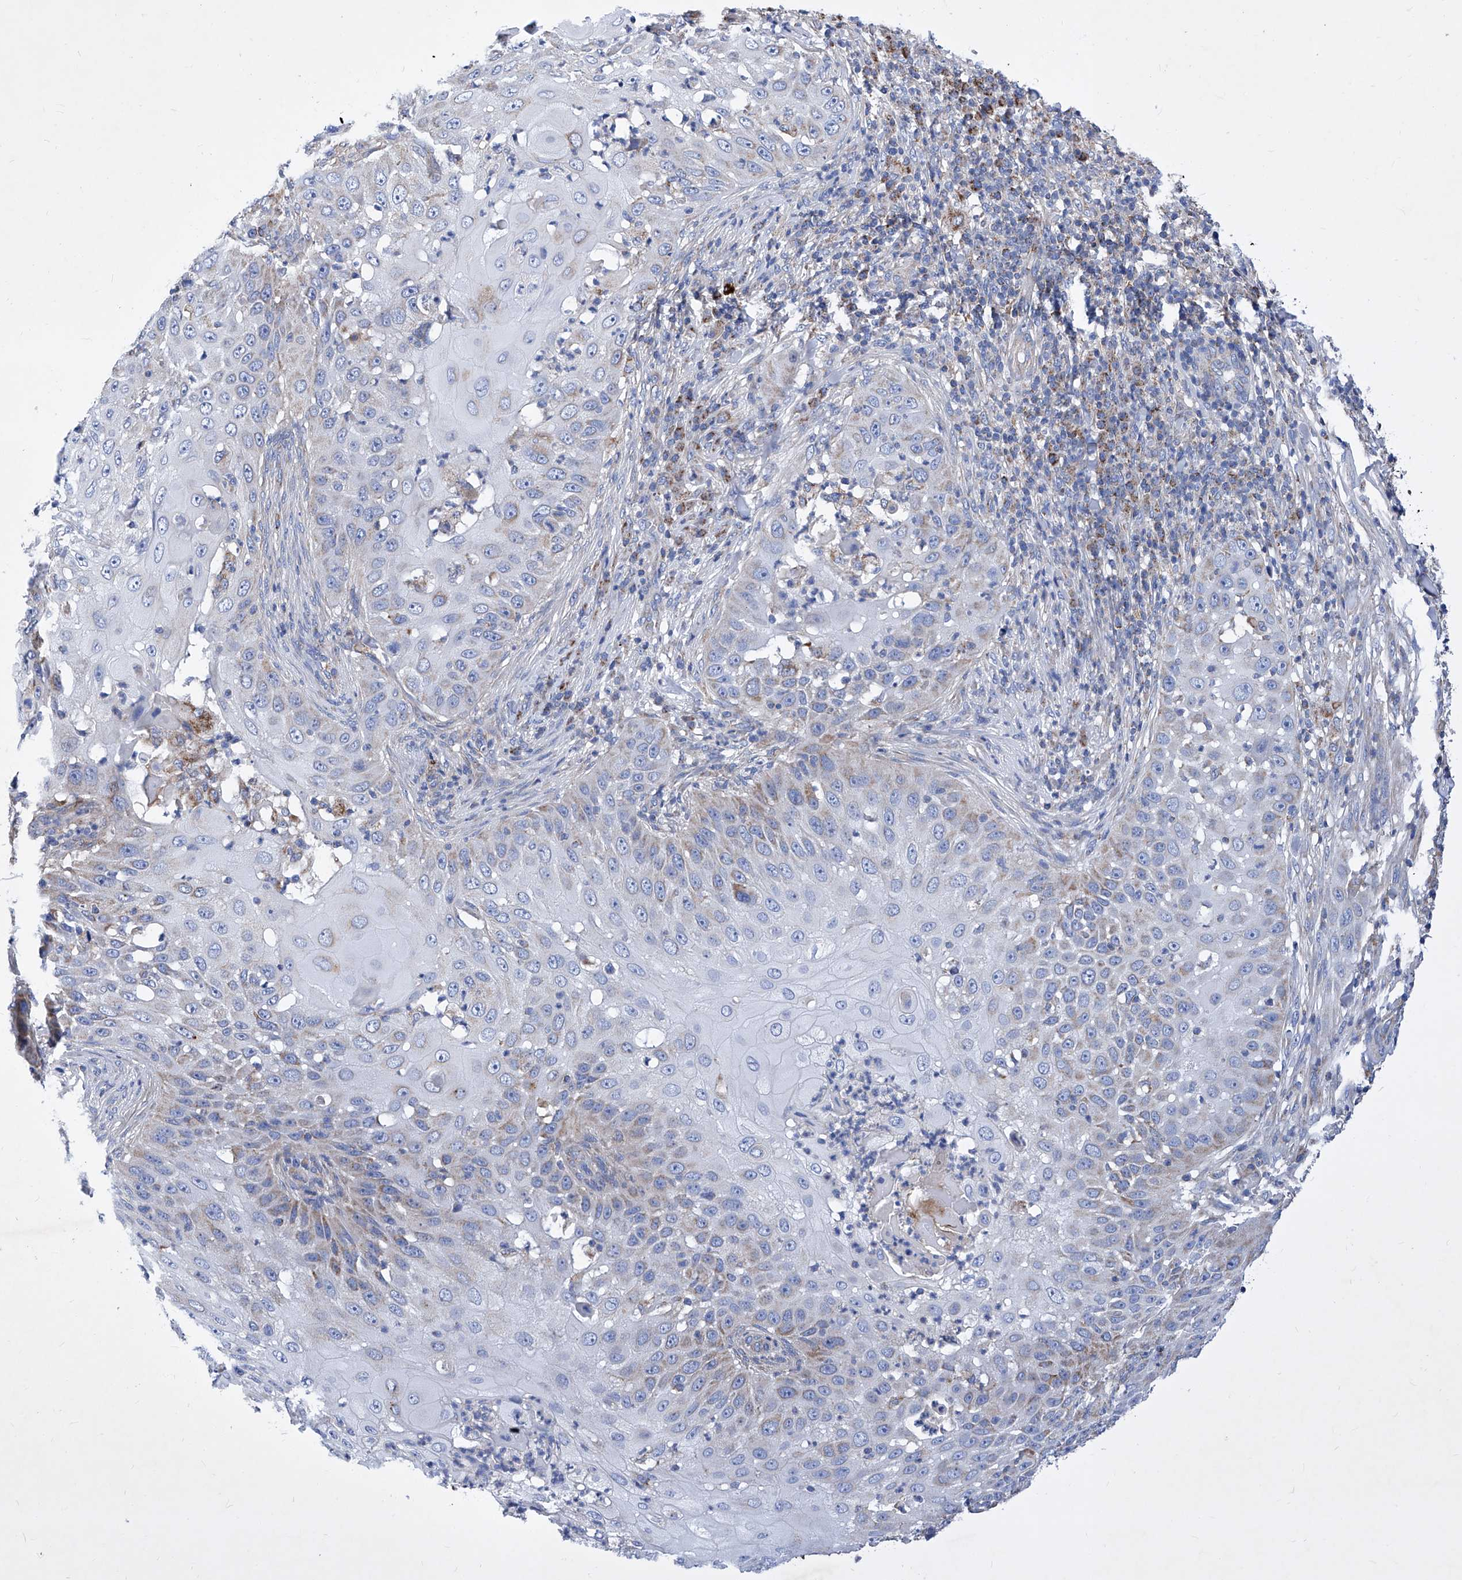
{"staining": {"intensity": "weak", "quantity": "<25%", "location": "cytoplasmic/membranous"}, "tissue": "skin cancer", "cell_type": "Tumor cells", "image_type": "cancer", "snomed": [{"axis": "morphology", "description": "Squamous cell carcinoma, NOS"}, {"axis": "topography", "description": "Skin"}], "caption": "Photomicrograph shows no protein positivity in tumor cells of skin squamous cell carcinoma tissue.", "gene": "HRNR", "patient": {"sex": "female", "age": 44}}